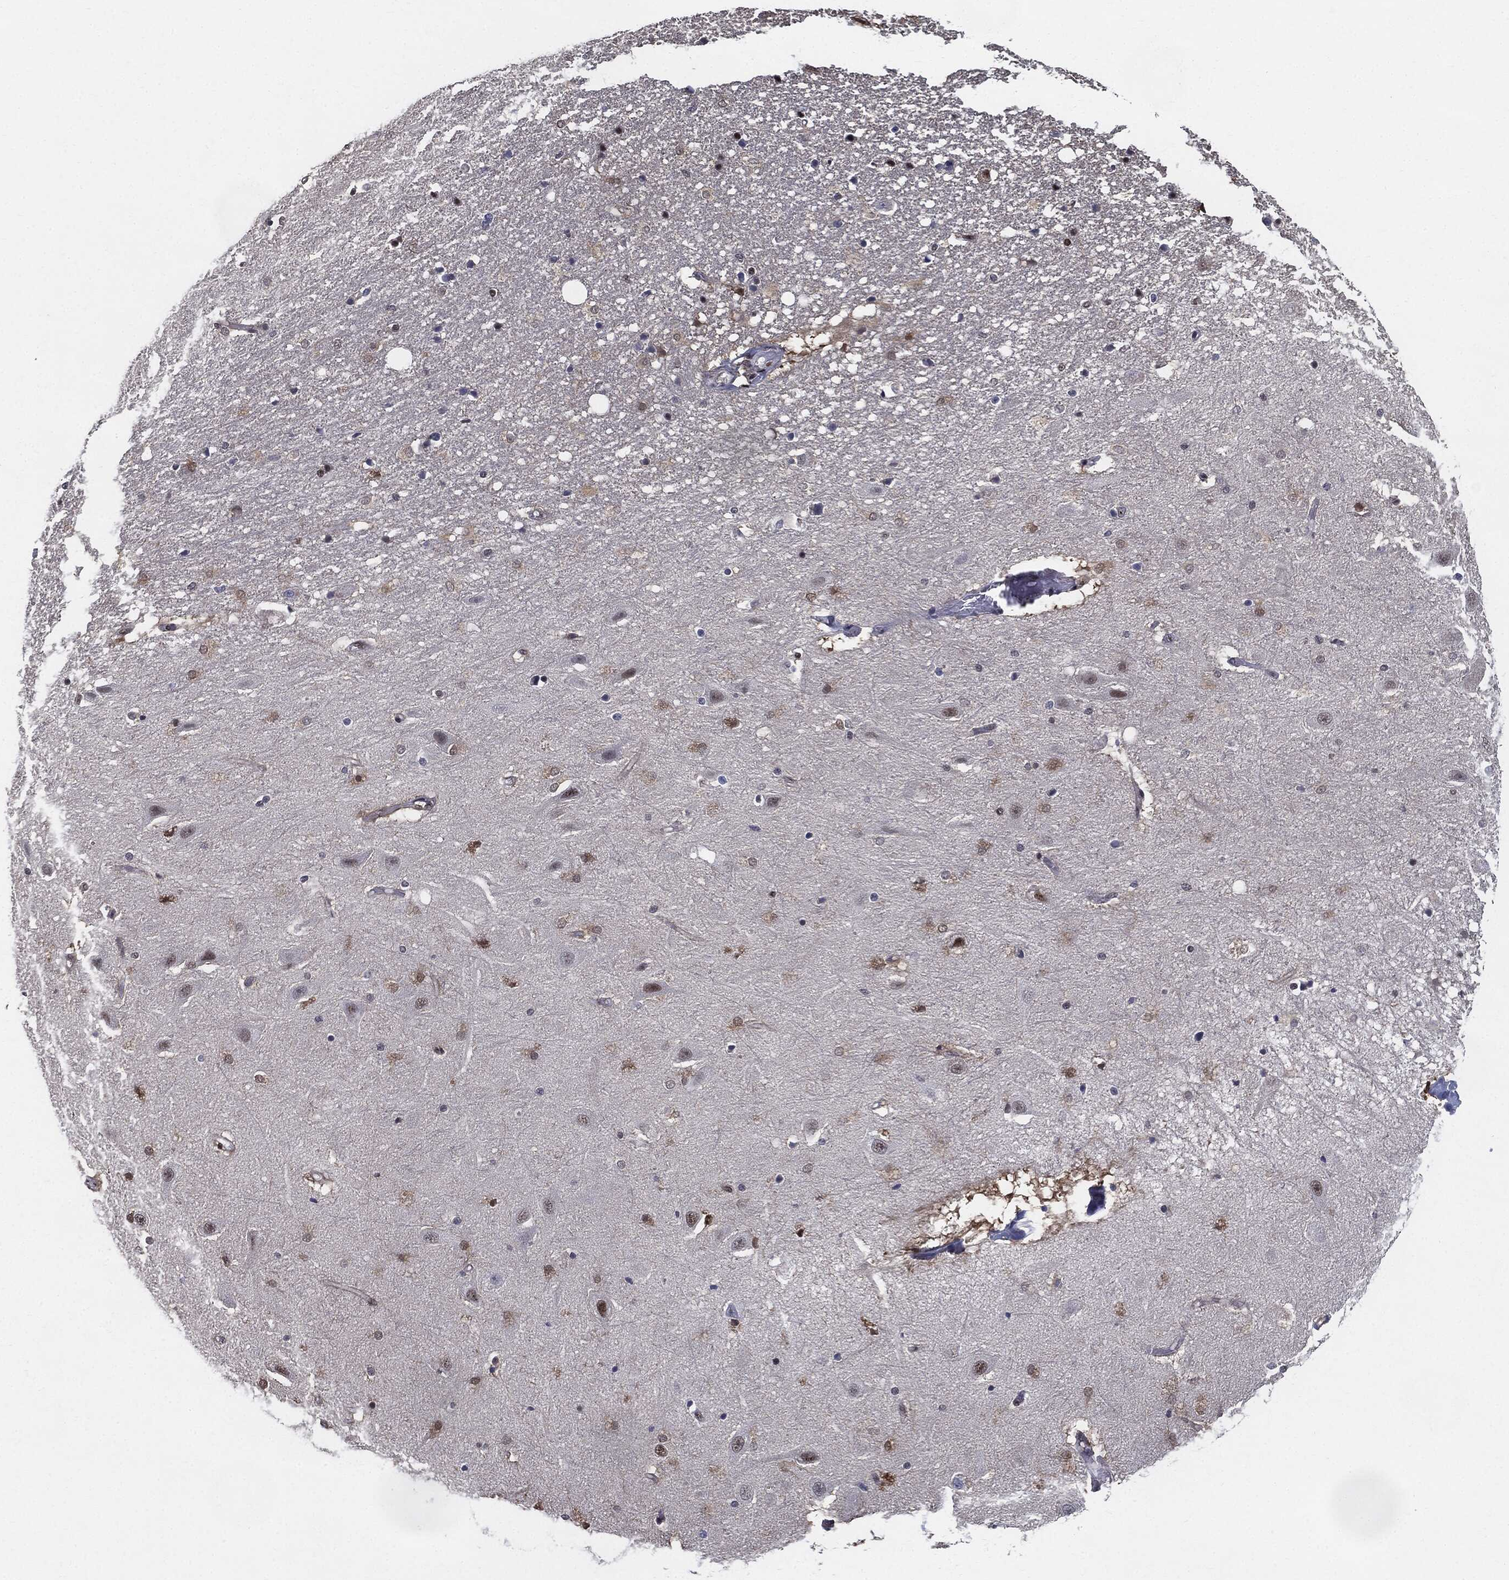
{"staining": {"intensity": "moderate", "quantity": "25%-75%", "location": "cytoplasmic/membranous,nuclear"}, "tissue": "hippocampus", "cell_type": "Glial cells", "image_type": "normal", "snomed": [{"axis": "morphology", "description": "Normal tissue, NOS"}, {"axis": "topography", "description": "Hippocampus"}], "caption": "Protein expression analysis of benign human hippocampus reveals moderate cytoplasmic/membranous,nuclear expression in about 25%-75% of glial cells. (brown staining indicates protein expression, while blue staining denotes nuclei).", "gene": "JUN", "patient": {"sex": "male", "age": 49}}